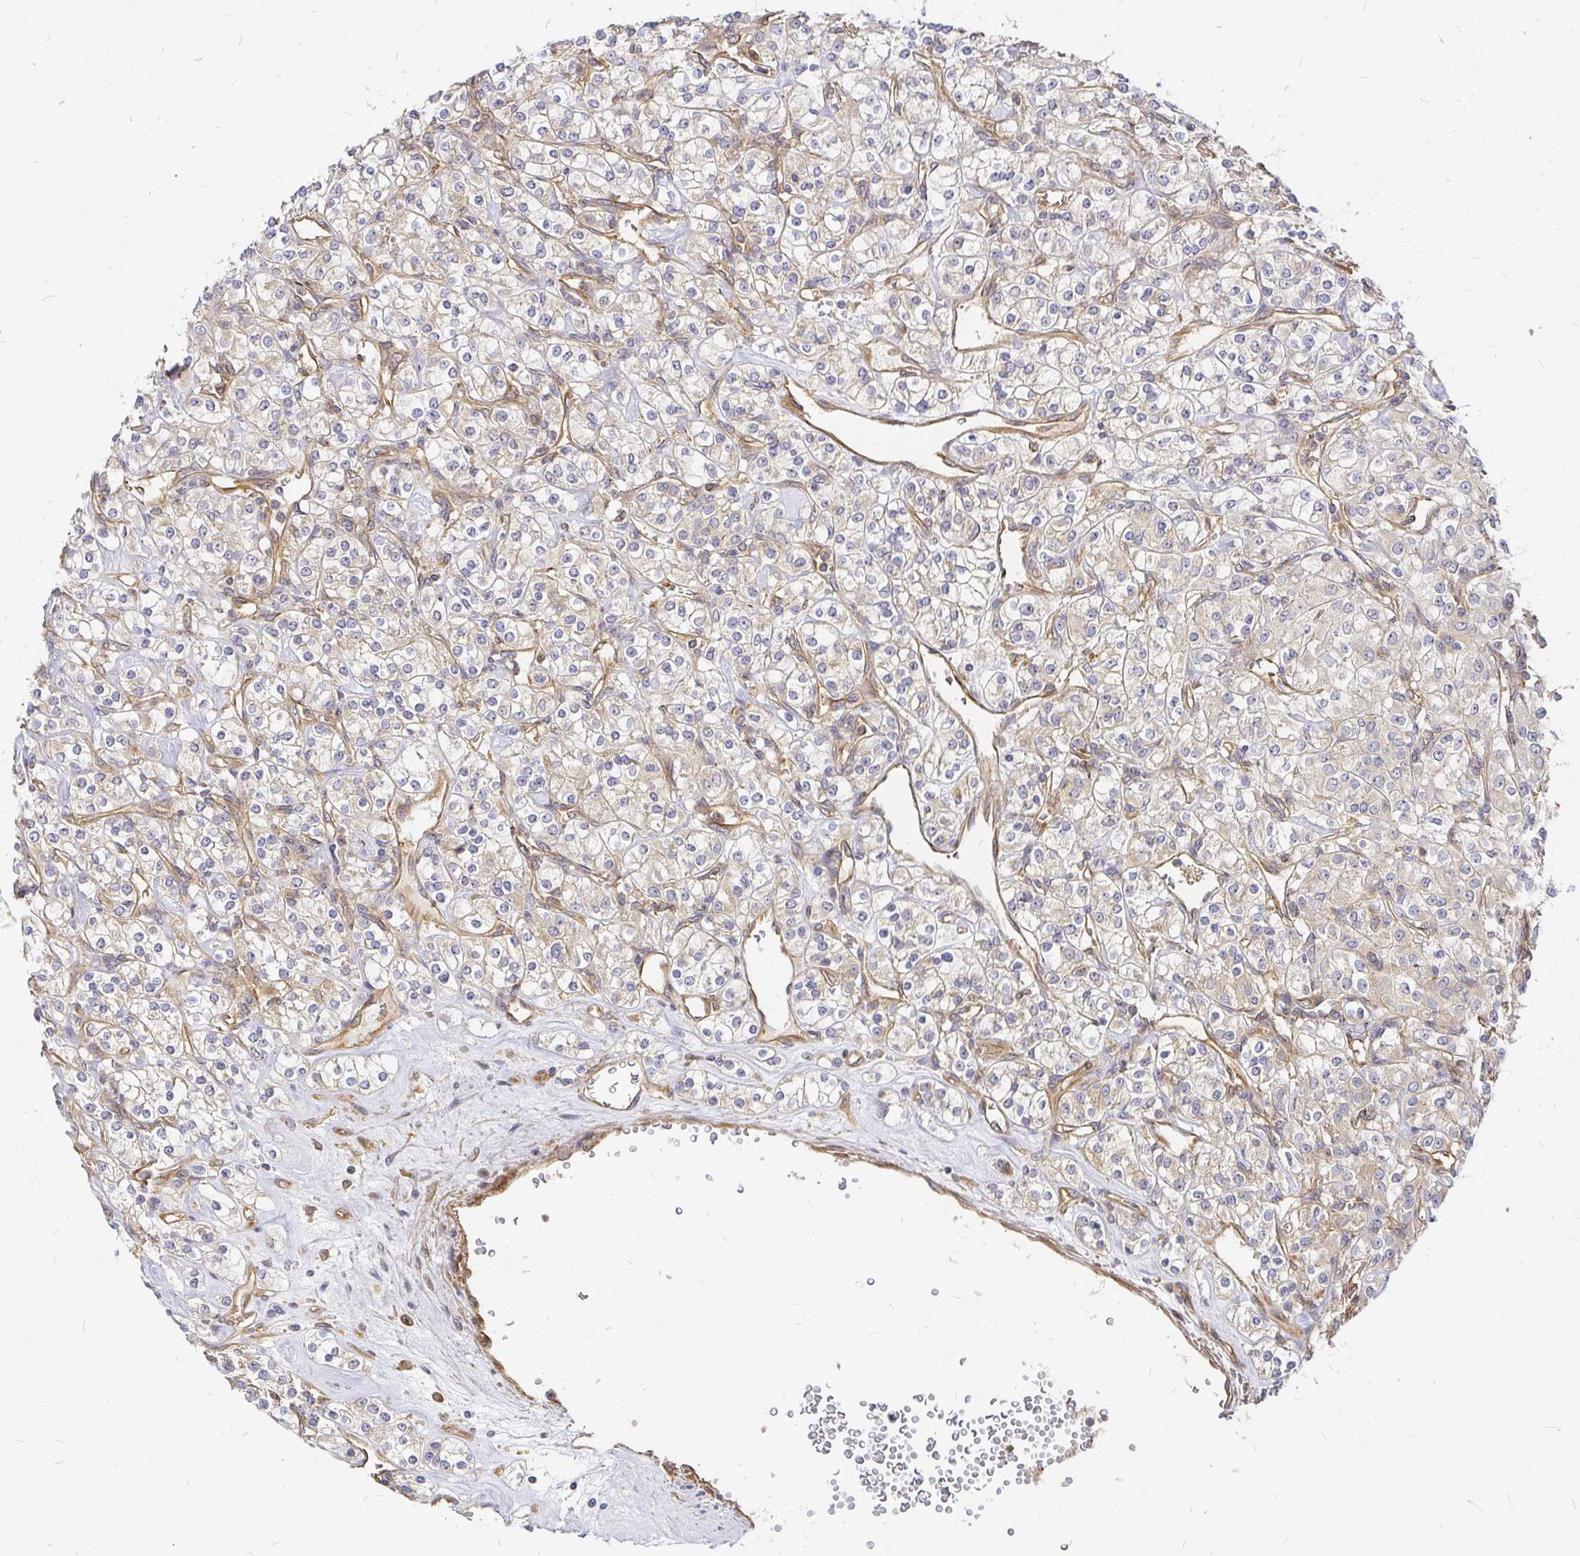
{"staining": {"intensity": "weak", "quantity": "25%-75%", "location": "cytoplasmic/membranous"}, "tissue": "renal cancer", "cell_type": "Tumor cells", "image_type": "cancer", "snomed": [{"axis": "morphology", "description": "Adenocarcinoma, NOS"}, {"axis": "topography", "description": "Kidney"}], "caption": "Adenocarcinoma (renal) stained with DAB IHC reveals low levels of weak cytoplasmic/membranous positivity in approximately 25%-75% of tumor cells.", "gene": "KIF5B", "patient": {"sex": "male", "age": 77}}